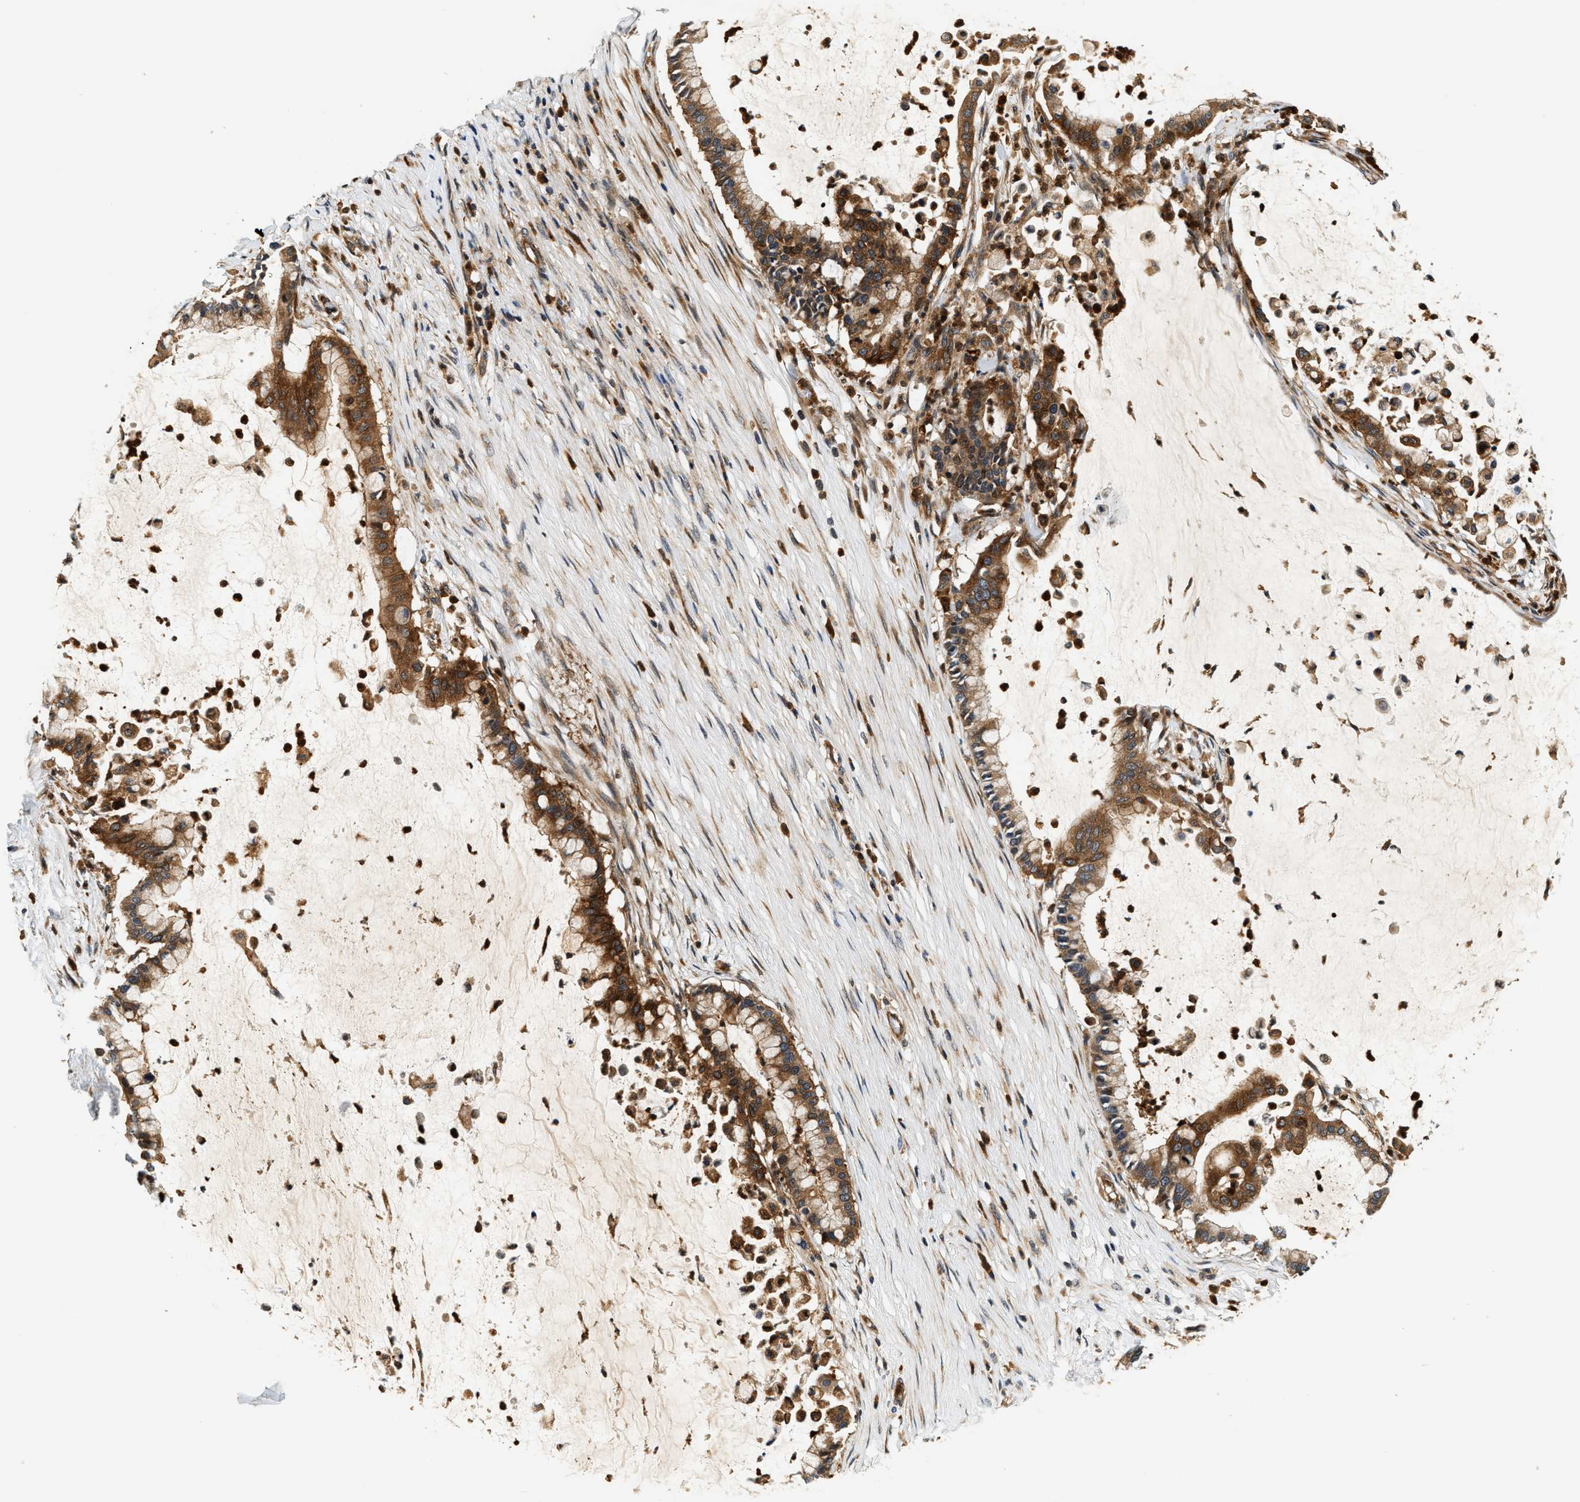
{"staining": {"intensity": "strong", "quantity": ">75%", "location": "cytoplasmic/membranous"}, "tissue": "pancreatic cancer", "cell_type": "Tumor cells", "image_type": "cancer", "snomed": [{"axis": "morphology", "description": "Adenocarcinoma, NOS"}, {"axis": "topography", "description": "Pancreas"}], "caption": "A brown stain shows strong cytoplasmic/membranous expression of a protein in adenocarcinoma (pancreatic) tumor cells. (IHC, brightfield microscopy, high magnification).", "gene": "SAMD9", "patient": {"sex": "male", "age": 41}}